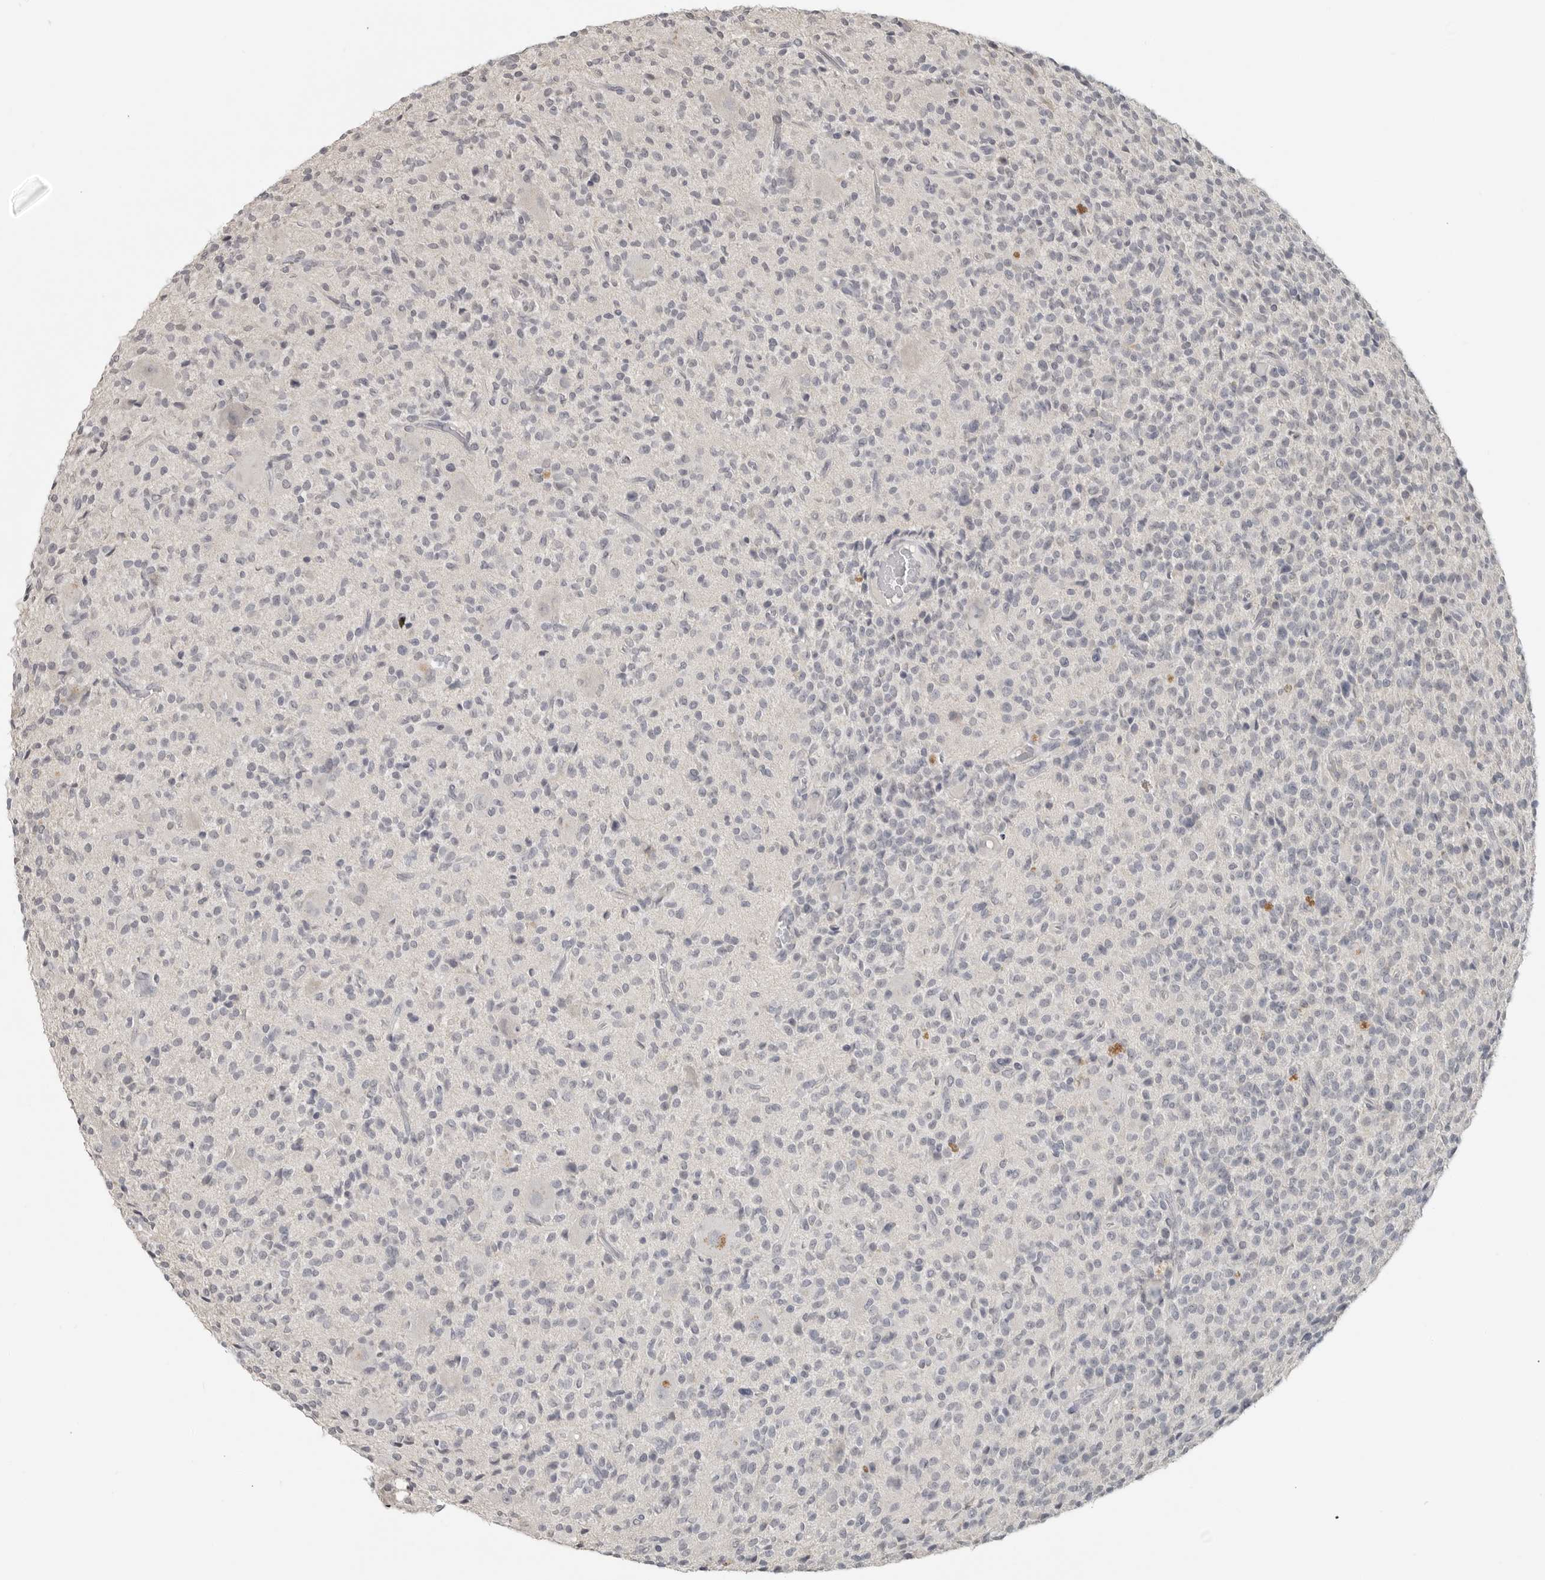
{"staining": {"intensity": "negative", "quantity": "none", "location": "none"}, "tissue": "glioma", "cell_type": "Tumor cells", "image_type": "cancer", "snomed": [{"axis": "morphology", "description": "Glioma, malignant, High grade"}, {"axis": "topography", "description": "Brain"}], "caption": "Immunohistochemical staining of glioma demonstrates no significant expression in tumor cells.", "gene": "FOXP3", "patient": {"sex": "male", "age": 34}}